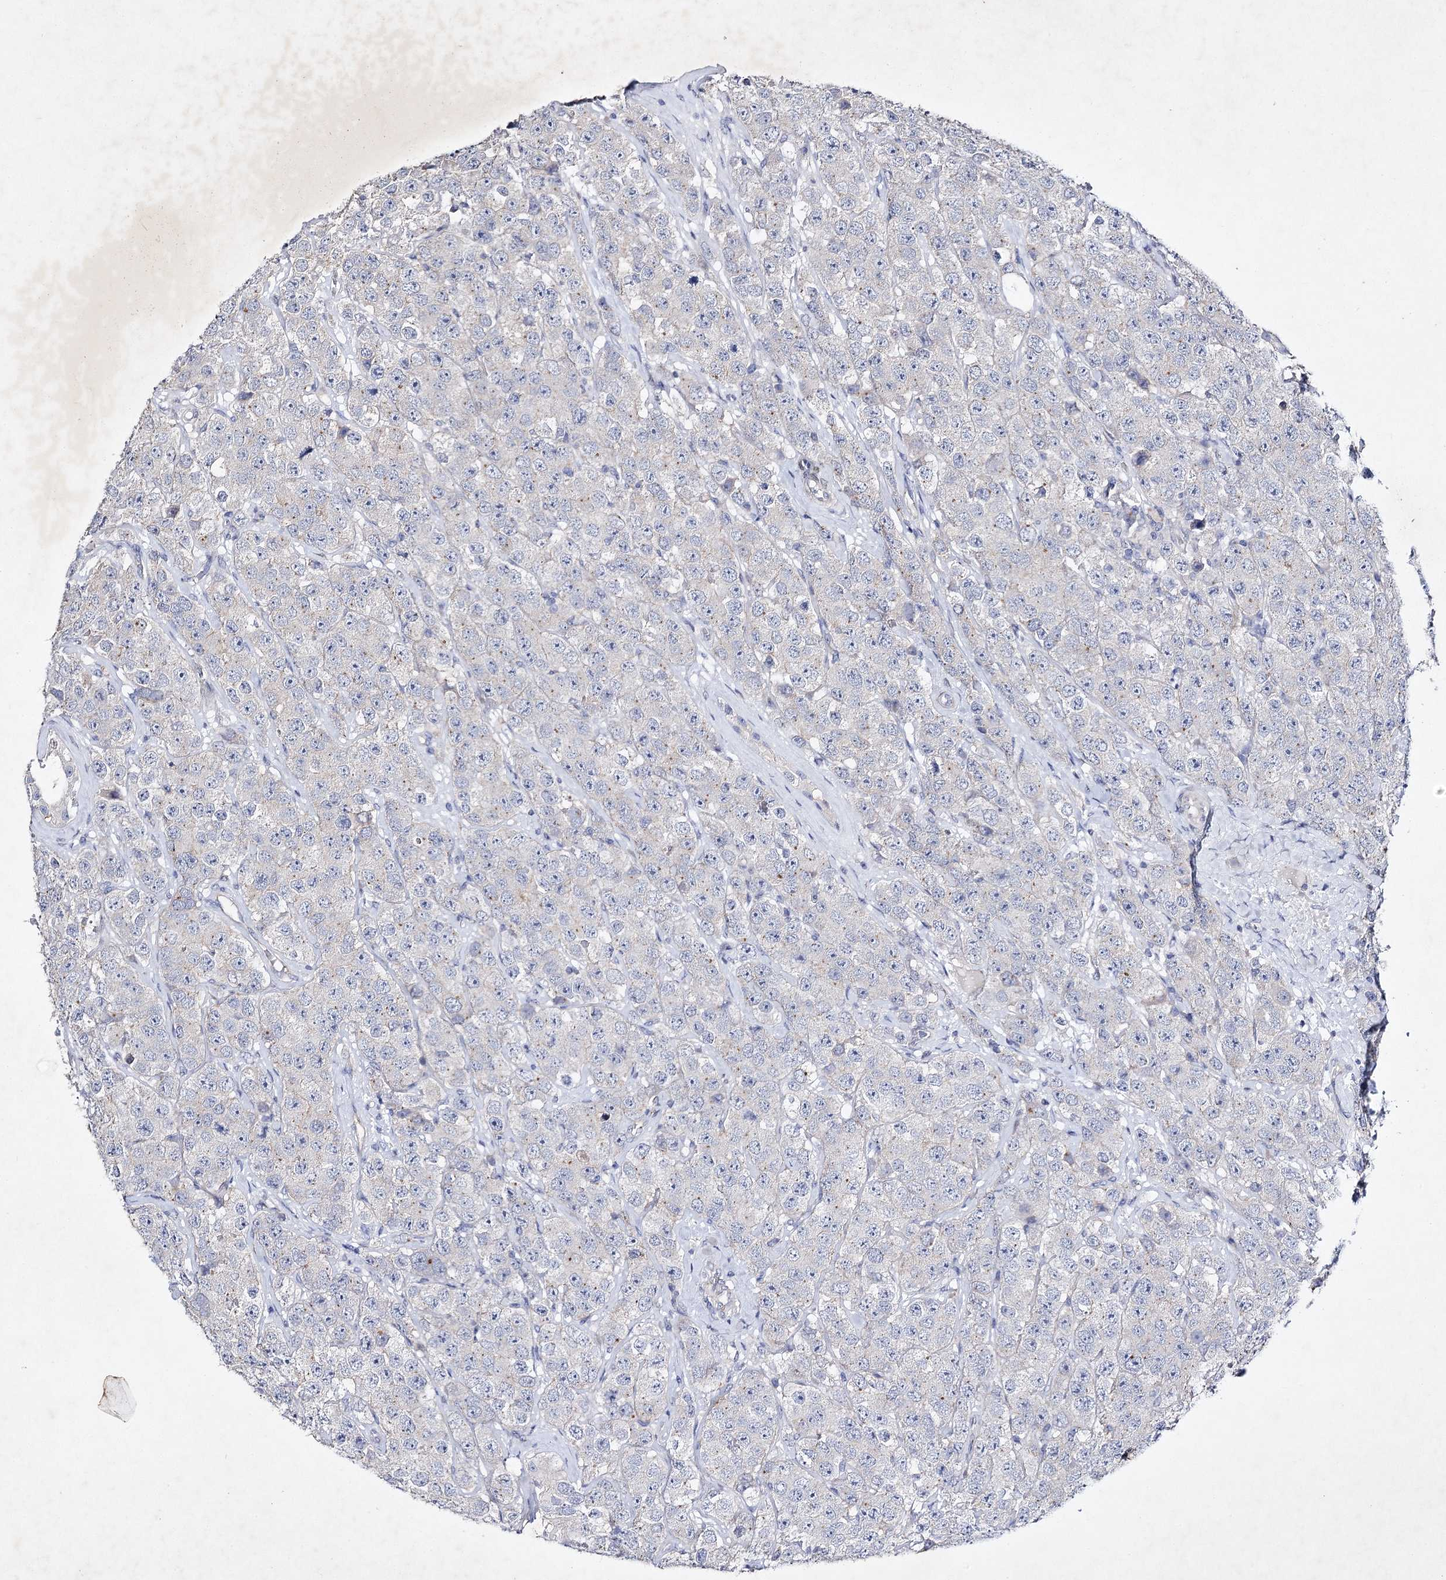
{"staining": {"intensity": "negative", "quantity": "none", "location": "none"}, "tissue": "testis cancer", "cell_type": "Tumor cells", "image_type": "cancer", "snomed": [{"axis": "morphology", "description": "Seminoma, NOS"}, {"axis": "topography", "description": "Testis"}], "caption": "Immunohistochemistry histopathology image of testis seminoma stained for a protein (brown), which shows no staining in tumor cells. (Stains: DAB (3,3'-diaminobenzidine) immunohistochemistry (IHC) with hematoxylin counter stain, Microscopy: brightfield microscopy at high magnification).", "gene": "COX15", "patient": {"sex": "male", "age": 28}}